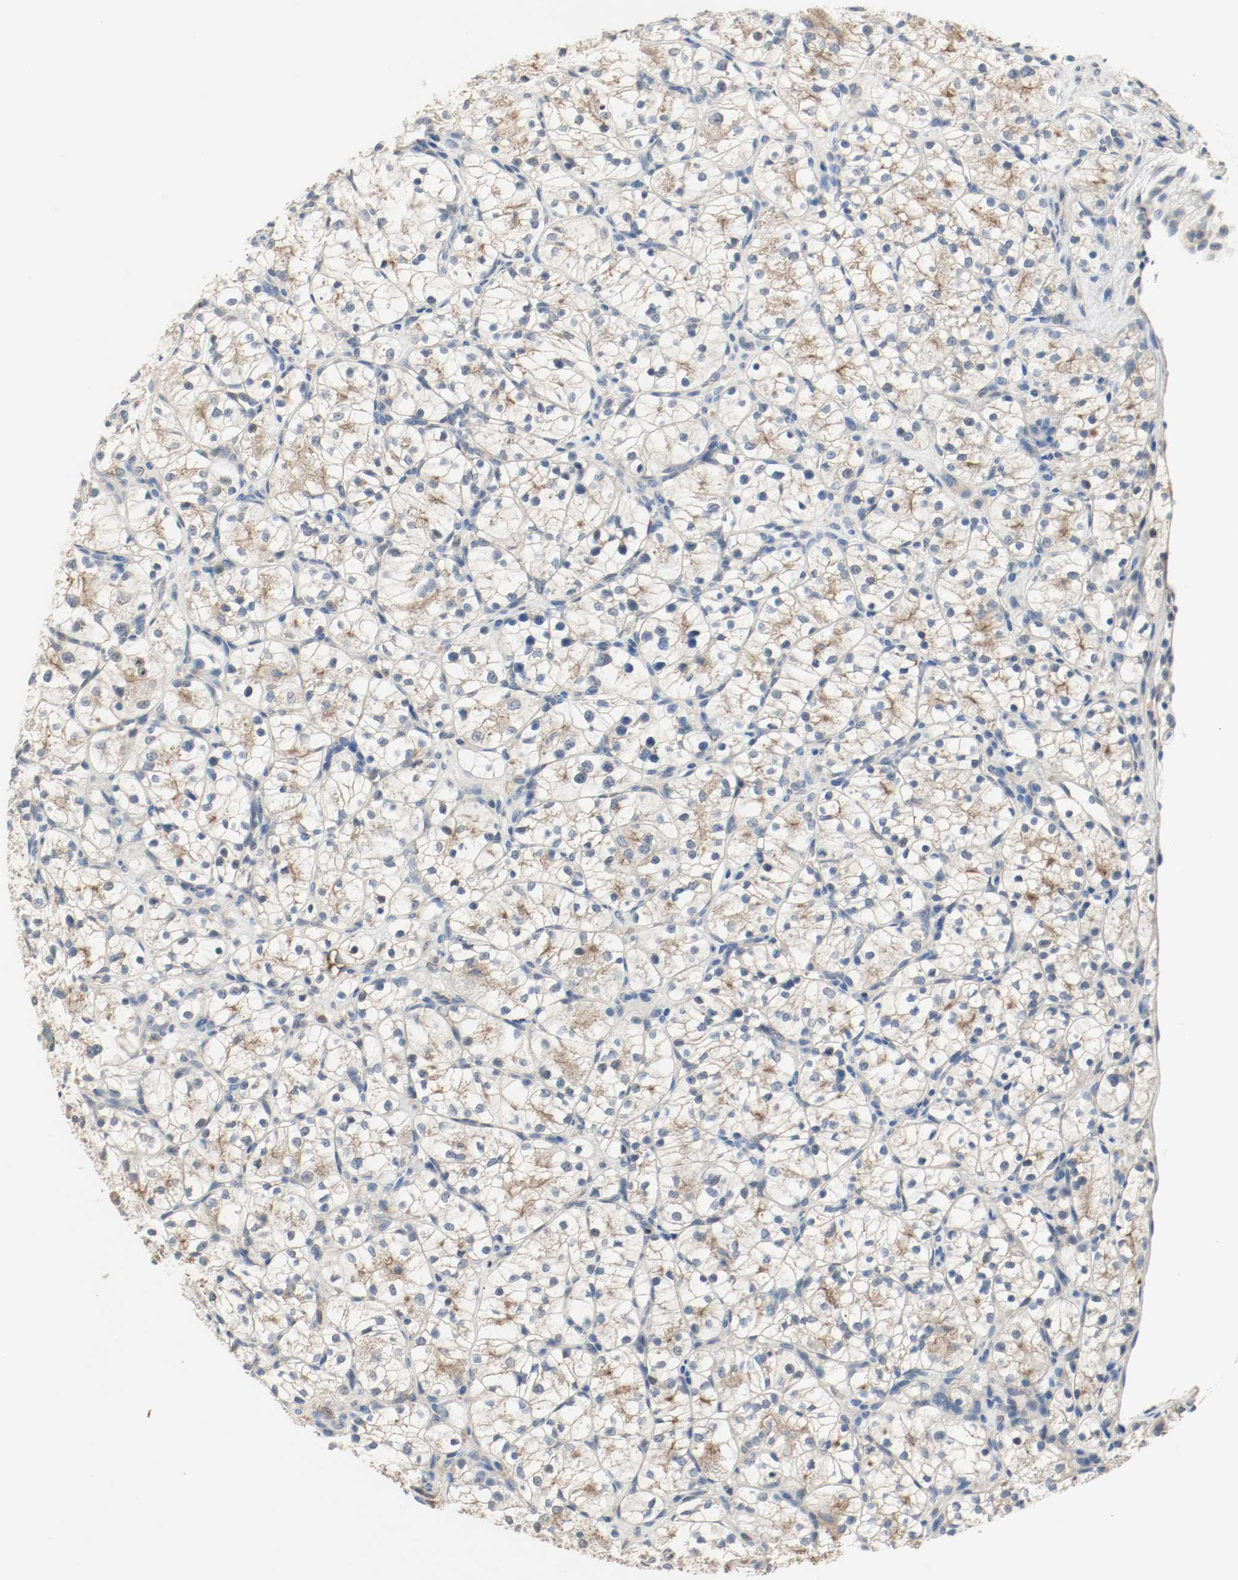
{"staining": {"intensity": "weak", "quantity": "<25%", "location": "cytoplasmic/membranous"}, "tissue": "renal cancer", "cell_type": "Tumor cells", "image_type": "cancer", "snomed": [{"axis": "morphology", "description": "Adenocarcinoma, NOS"}, {"axis": "topography", "description": "Kidney"}], "caption": "This is a histopathology image of IHC staining of adenocarcinoma (renal), which shows no positivity in tumor cells.", "gene": "MELTF", "patient": {"sex": "female", "age": 60}}